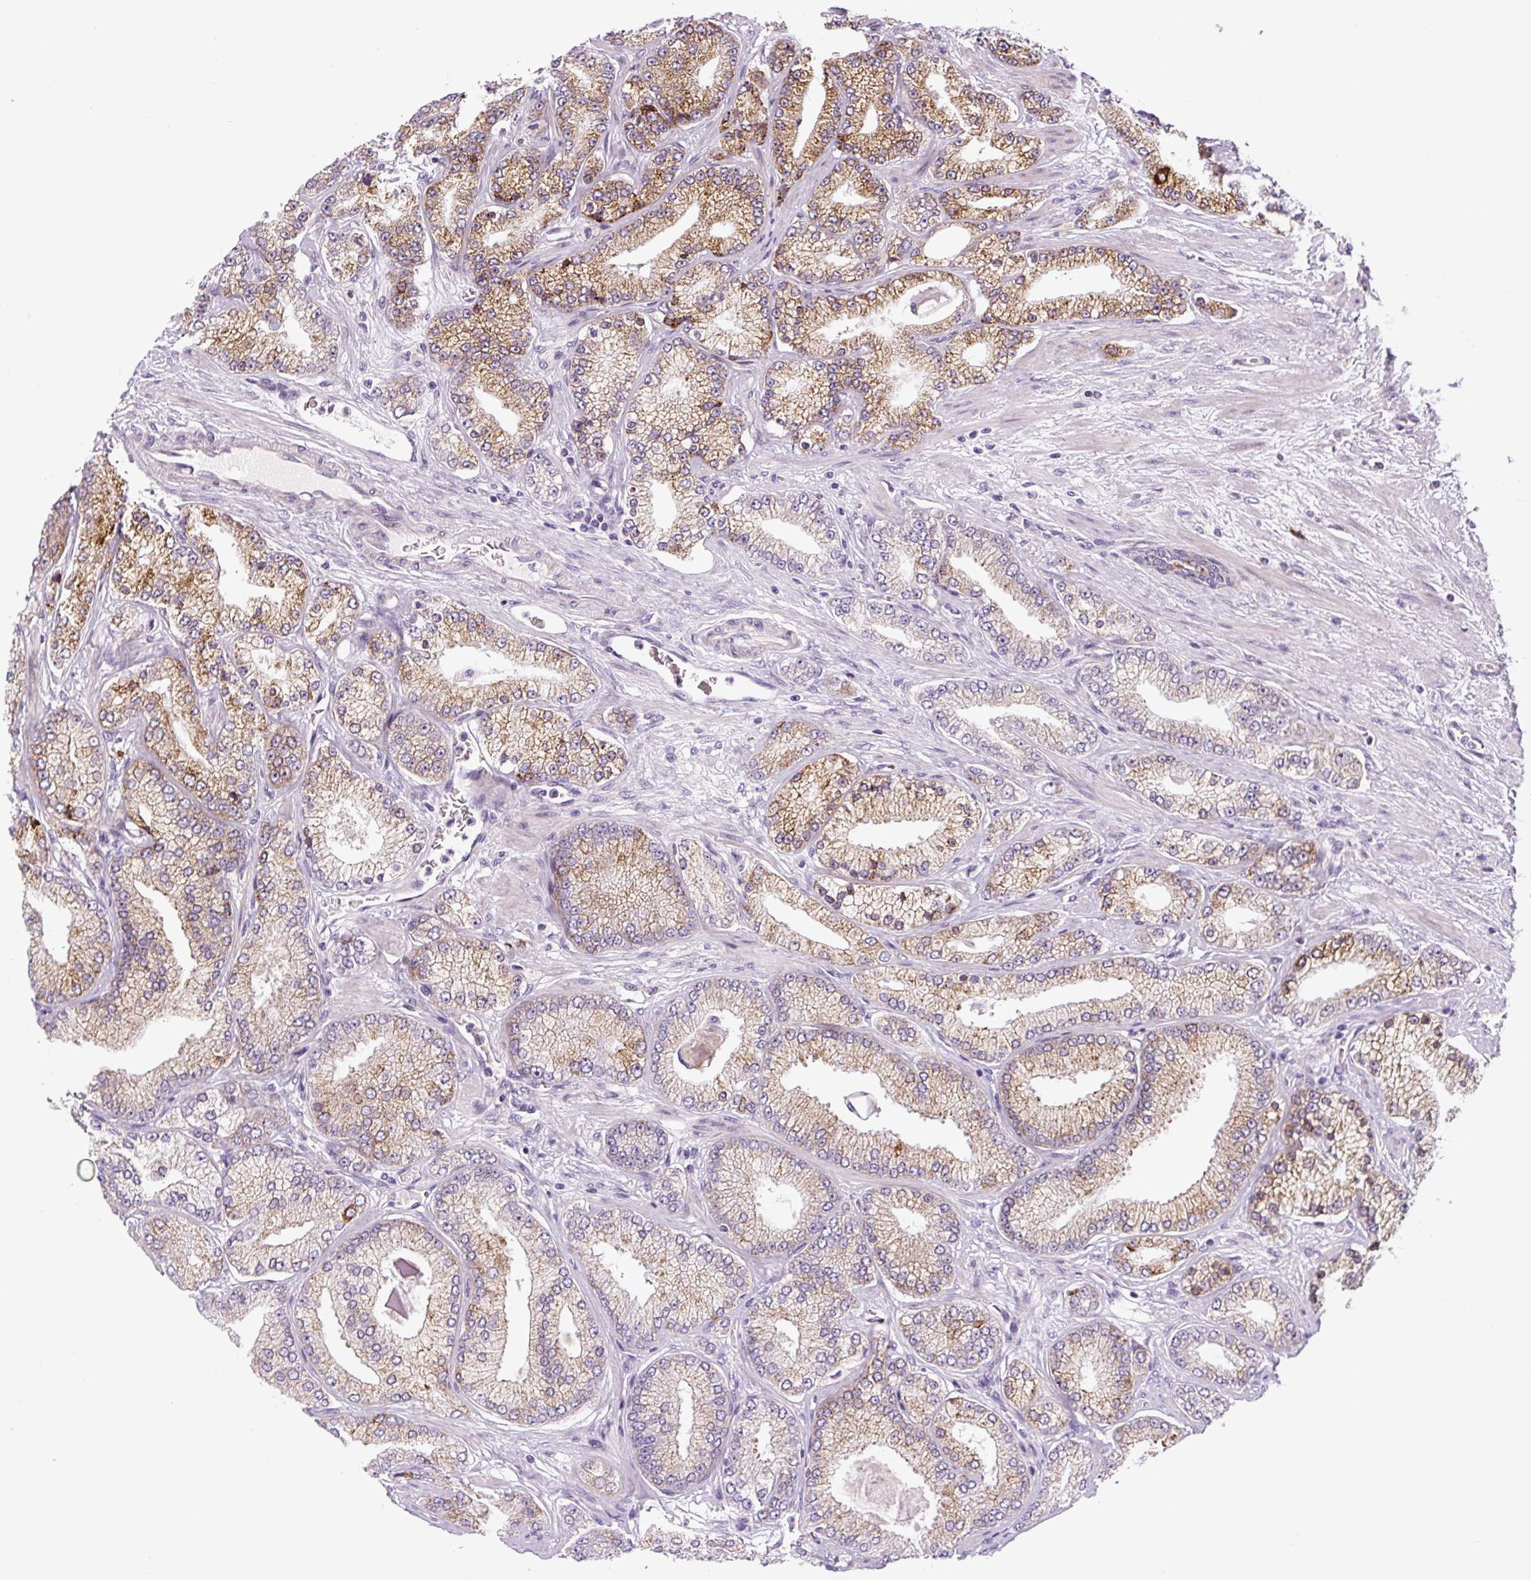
{"staining": {"intensity": "moderate", "quantity": "25%-75%", "location": "cytoplasmic/membranous"}, "tissue": "prostate cancer", "cell_type": "Tumor cells", "image_type": "cancer", "snomed": [{"axis": "morphology", "description": "Adenocarcinoma, High grade"}, {"axis": "topography", "description": "Prostate"}], "caption": "Protein expression analysis of prostate high-grade adenocarcinoma reveals moderate cytoplasmic/membranous positivity in approximately 25%-75% of tumor cells.", "gene": "DISP3", "patient": {"sex": "male", "age": 68}}